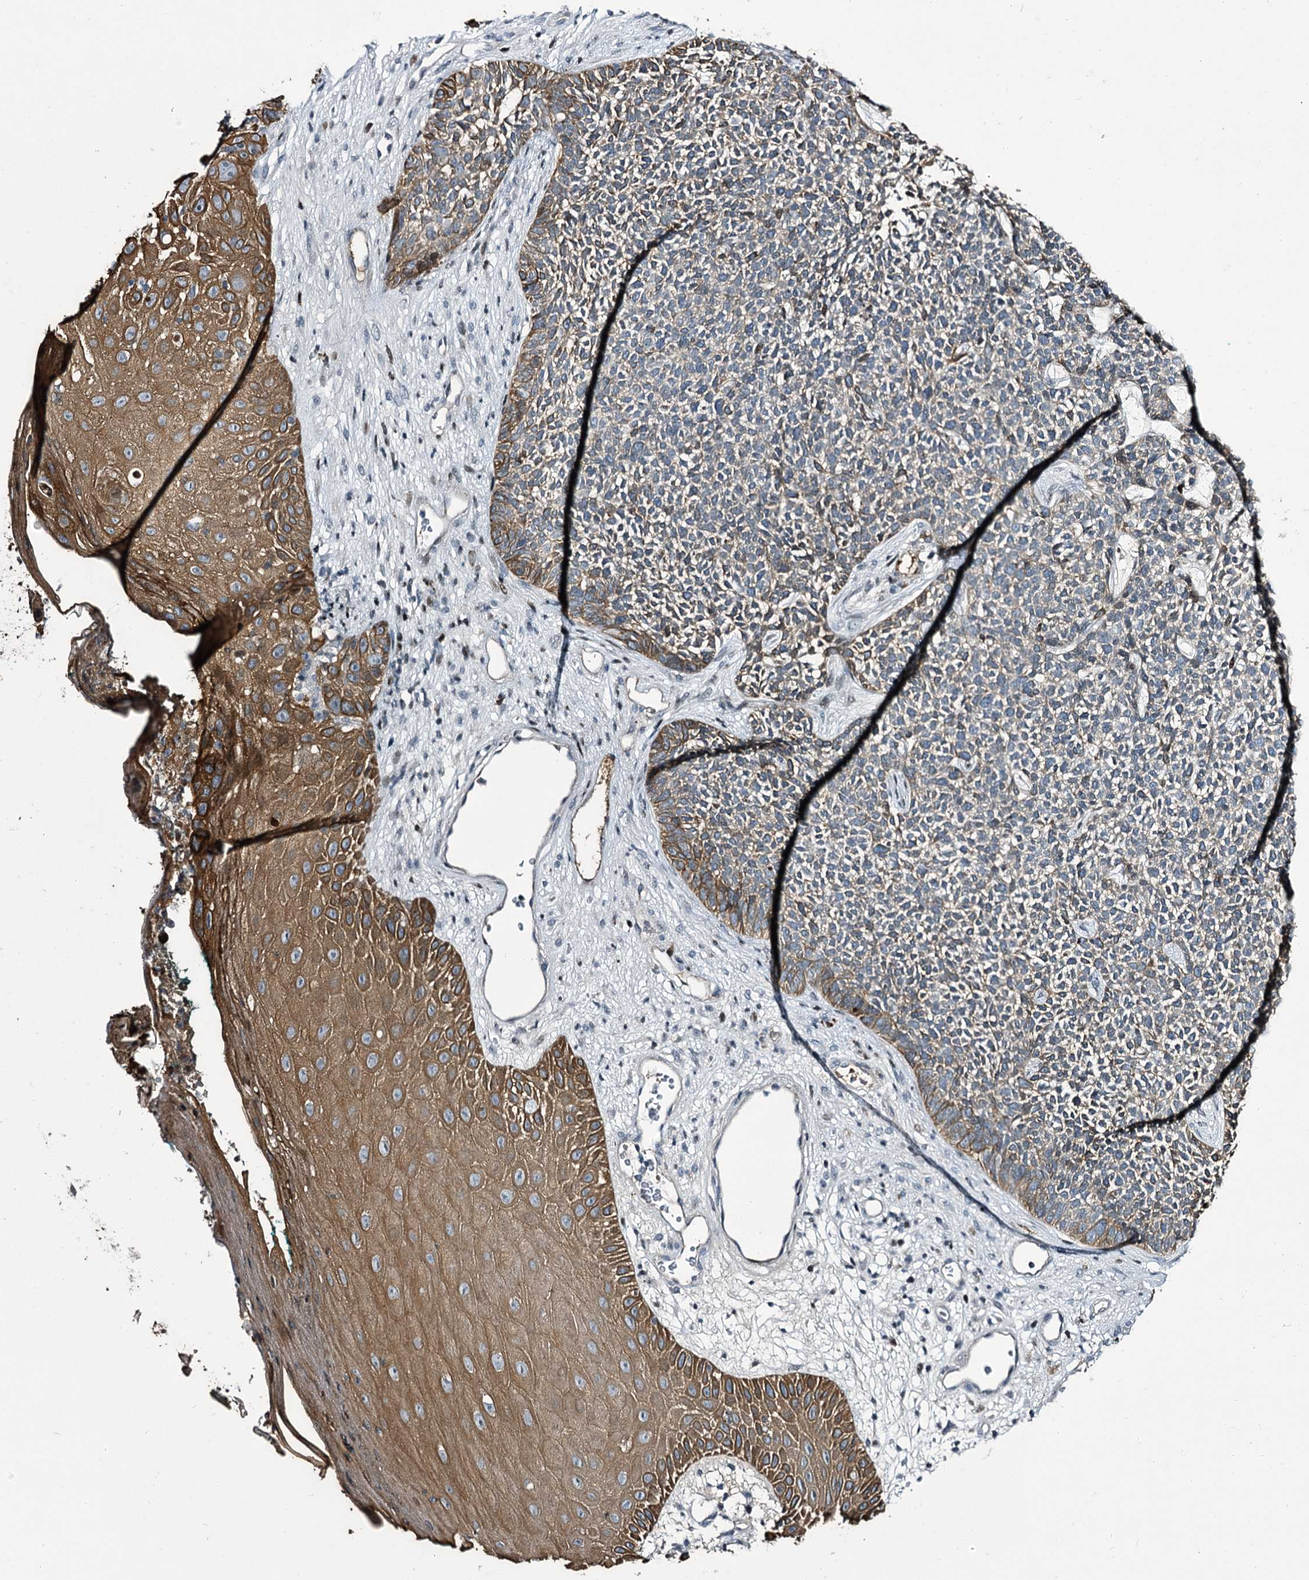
{"staining": {"intensity": "moderate", "quantity": "25%-75%", "location": "cytoplasmic/membranous"}, "tissue": "skin cancer", "cell_type": "Tumor cells", "image_type": "cancer", "snomed": [{"axis": "morphology", "description": "Basal cell carcinoma"}, {"axis": "topography", "description": "Skin"}], "caption": "A histopathology image showing moderate cytoplasmic/membranous positivity in about 25%-75% of tumor cells in skin cancer, as visualized by brown immunohistochemical staining.", "gene": "ITFG2", "patient": {"sex": "female", "age": 84}}